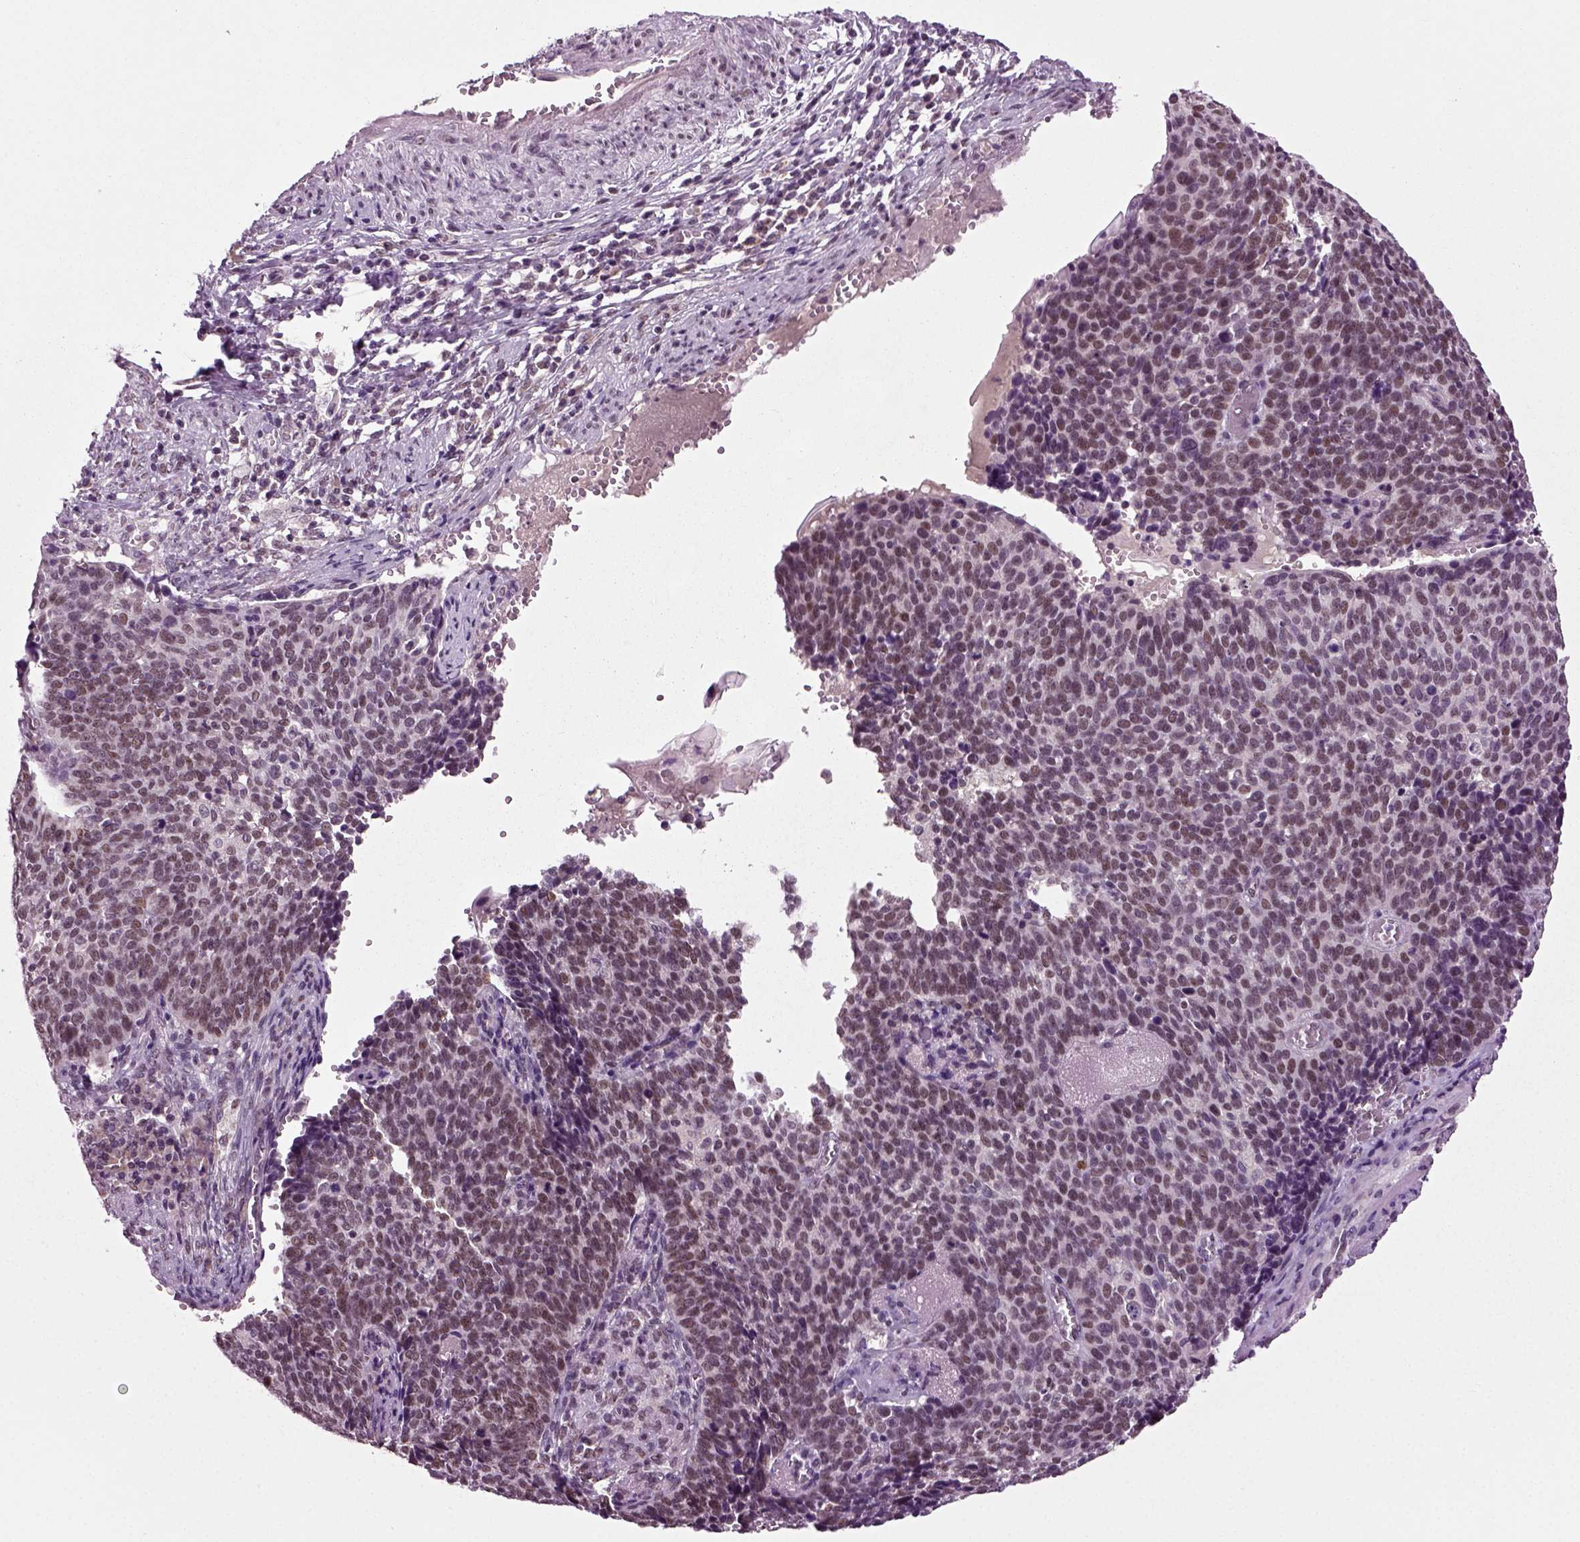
{"staining": {"intensity": "moderate", "quantity": ">75%", "location": "nuclear"}, "tissue": "cervical cancer", "cell_type": "Tumor cells", "image_type": "cancer", "snomed": [{"axis": "morphology", "description": "Normal tissue, NOS"}, {"axis": "morphology", "description": "Squamous cell carcinoma, NOS"}, {"axis": "topography", "description": "Cervix"}], "caption": "Protein staining demonstrates moderate nuclear staining in about >75% of tumor cells in squamous cell carcinoma (cervical). (DAB (3,3'-diaminobenzidine) IHC, brown staining for protein, blue staining for nuclei).", "gene": "RCOR3", "patient": {"sex": "female", "age": 39}}